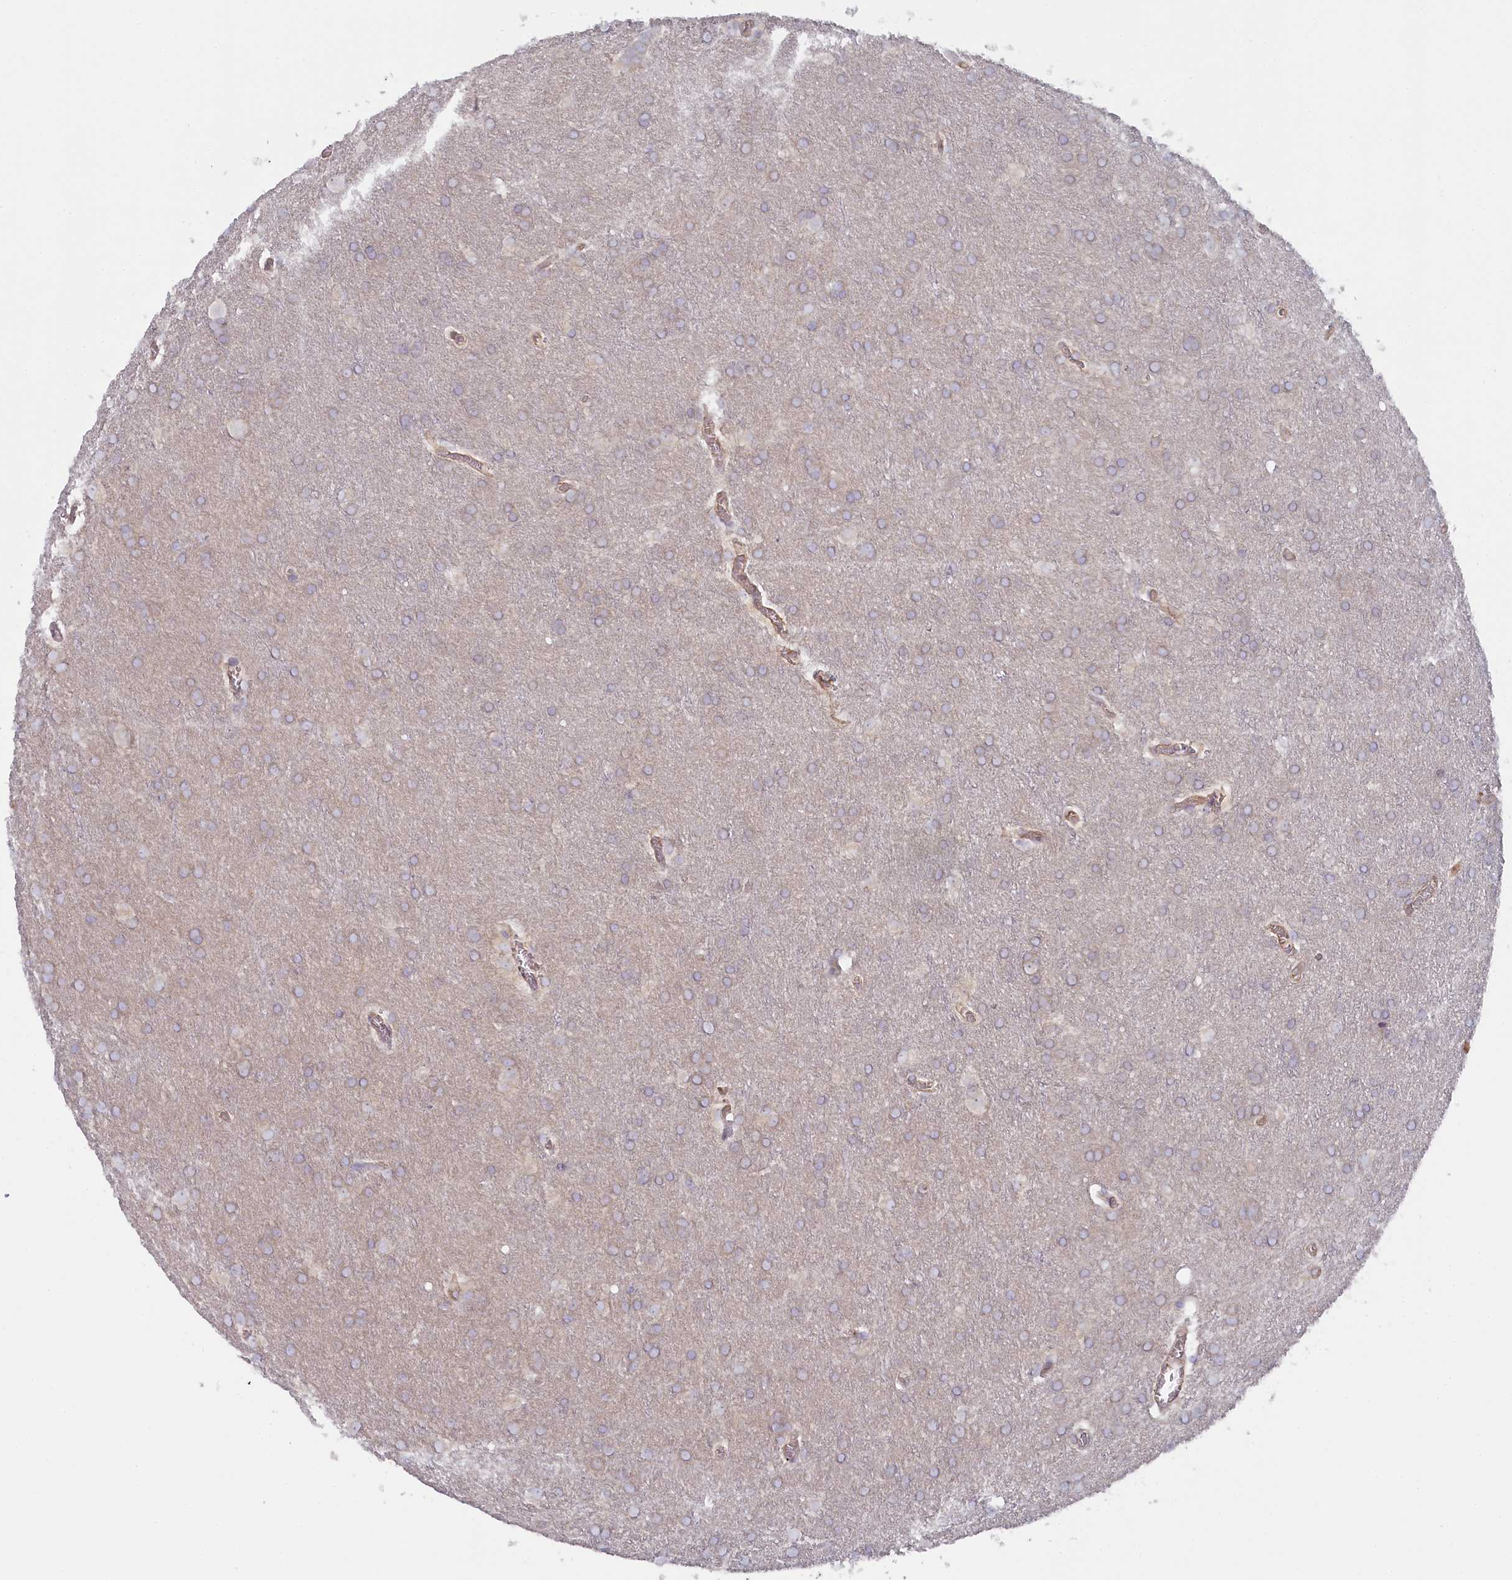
{"staining": {"intensity": "negative", "quantity": "none", "location": "none"}, "tissue": "glioma", "cell_type": "Tumor cells", "image_type": "cancer", "snomed": [{"axis": "morphology", "description": "Glioma, malignant, Low grade"}, {"axis": "topography", "description": "Brain"}], "caption": "A high-resolution histopathology image shows immunohistochemistry staining of low-grade glioma (malignant), which displays no significant staining in tumor cells.", "gene": "INTS4", "patient": {"sex": "female", "age": 32}}